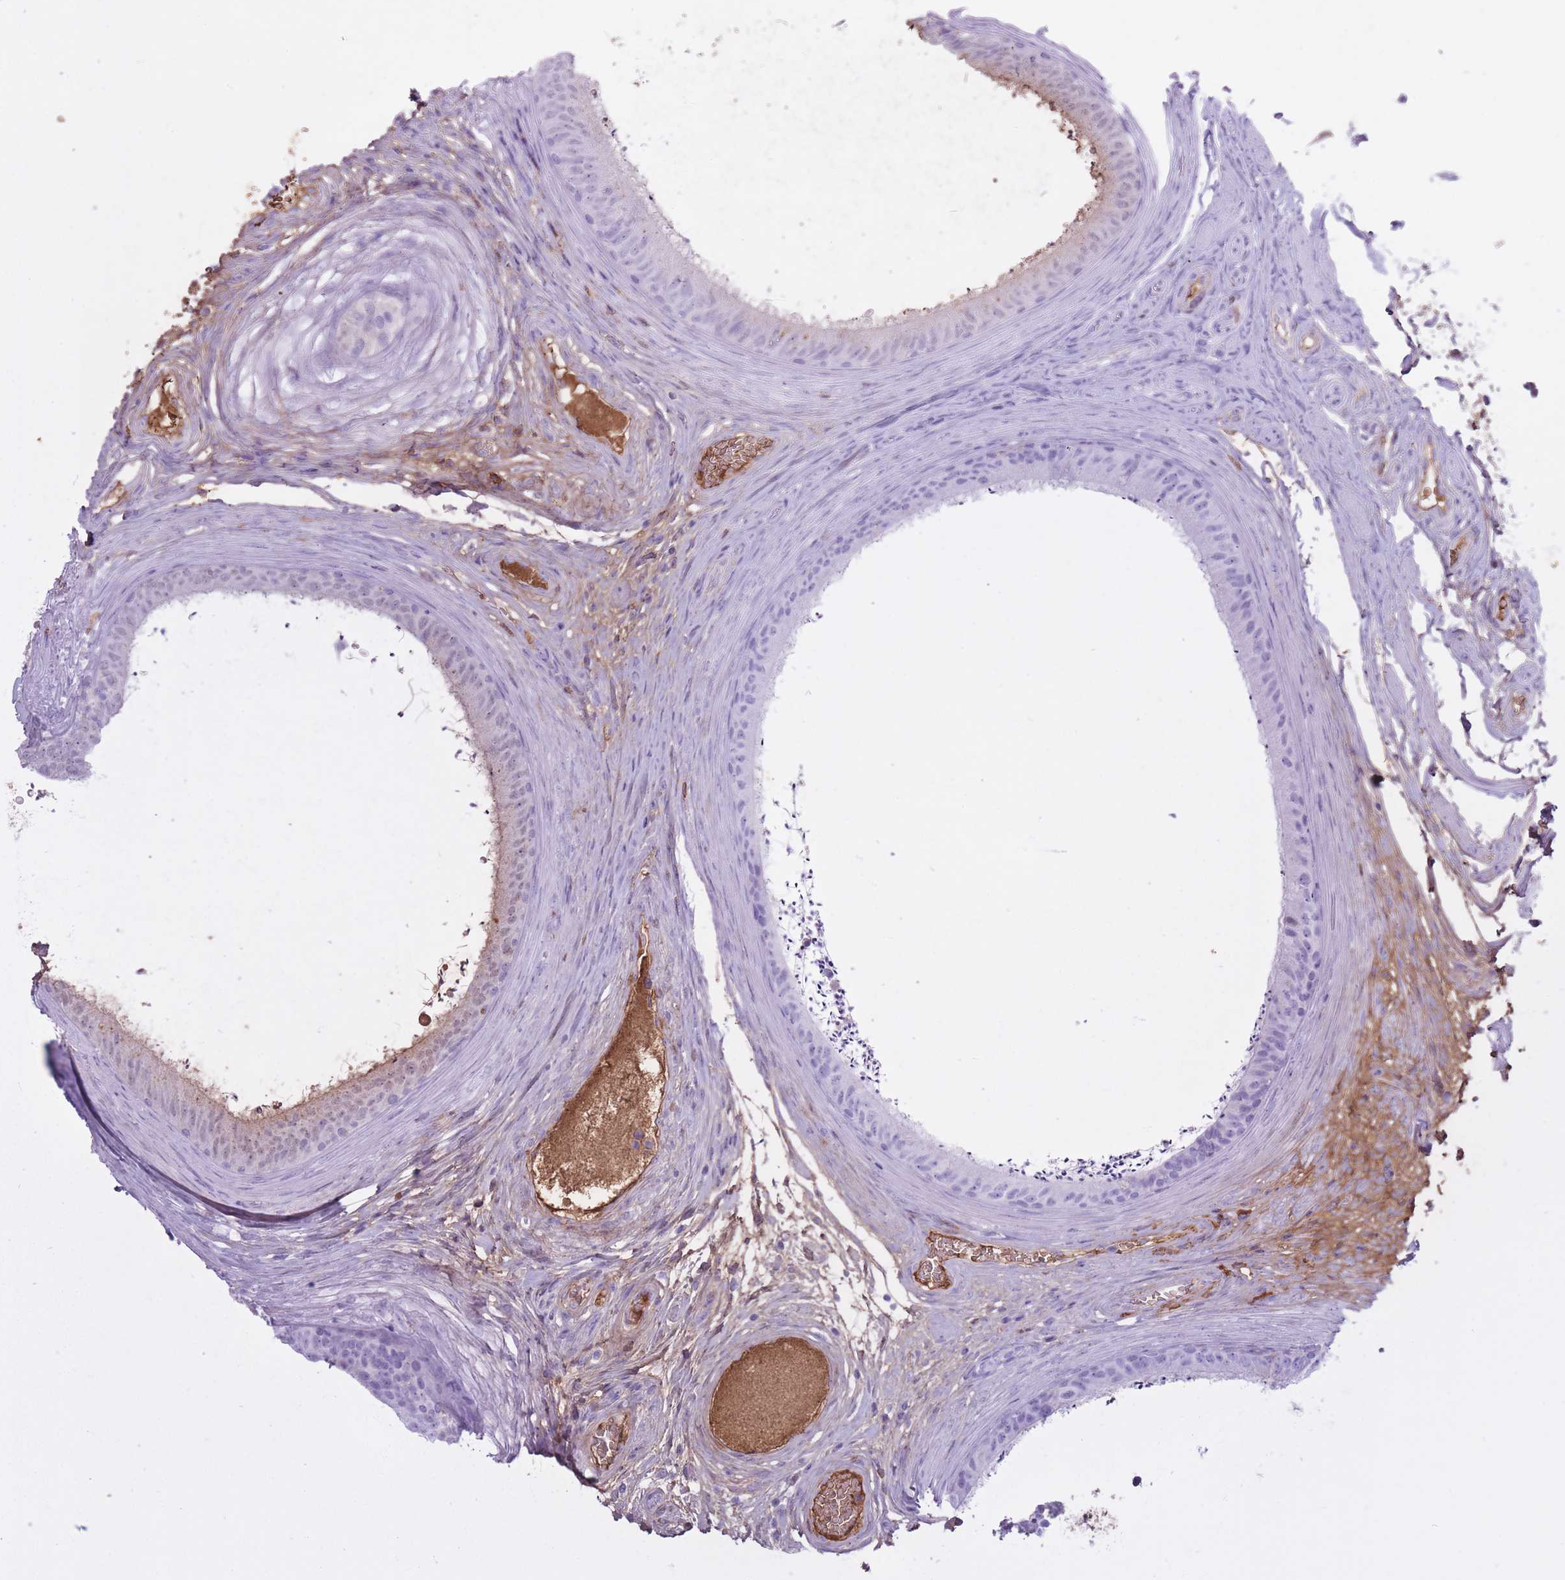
{"staining": {"intensity": "weak", "quantity": "<25%", "location": "cytoplasmic/membranous"}, "tissue": "epididymis", "cell_type": "Glandular cells", "image_type": "normal", "snomed": [{"axis": "morphology", "description": "Normal tissue, NOS"}, {"axis": "topography", "description": "Testis"}, {"axis": "topography", "description": "Epididymis"}], "caption": "Epididymis was stained to show a protein in brown. There is no significant staining in glandular cells. (Stains: DAB (3,3'-diaminobenzidine) immunohistochemistry (IHC) with hematoxylin counter stain, Microscopy: brightfield microscopy at high magnification).", "gene": "AP3S1", "patient": {"sex": "male", "age": 41}}